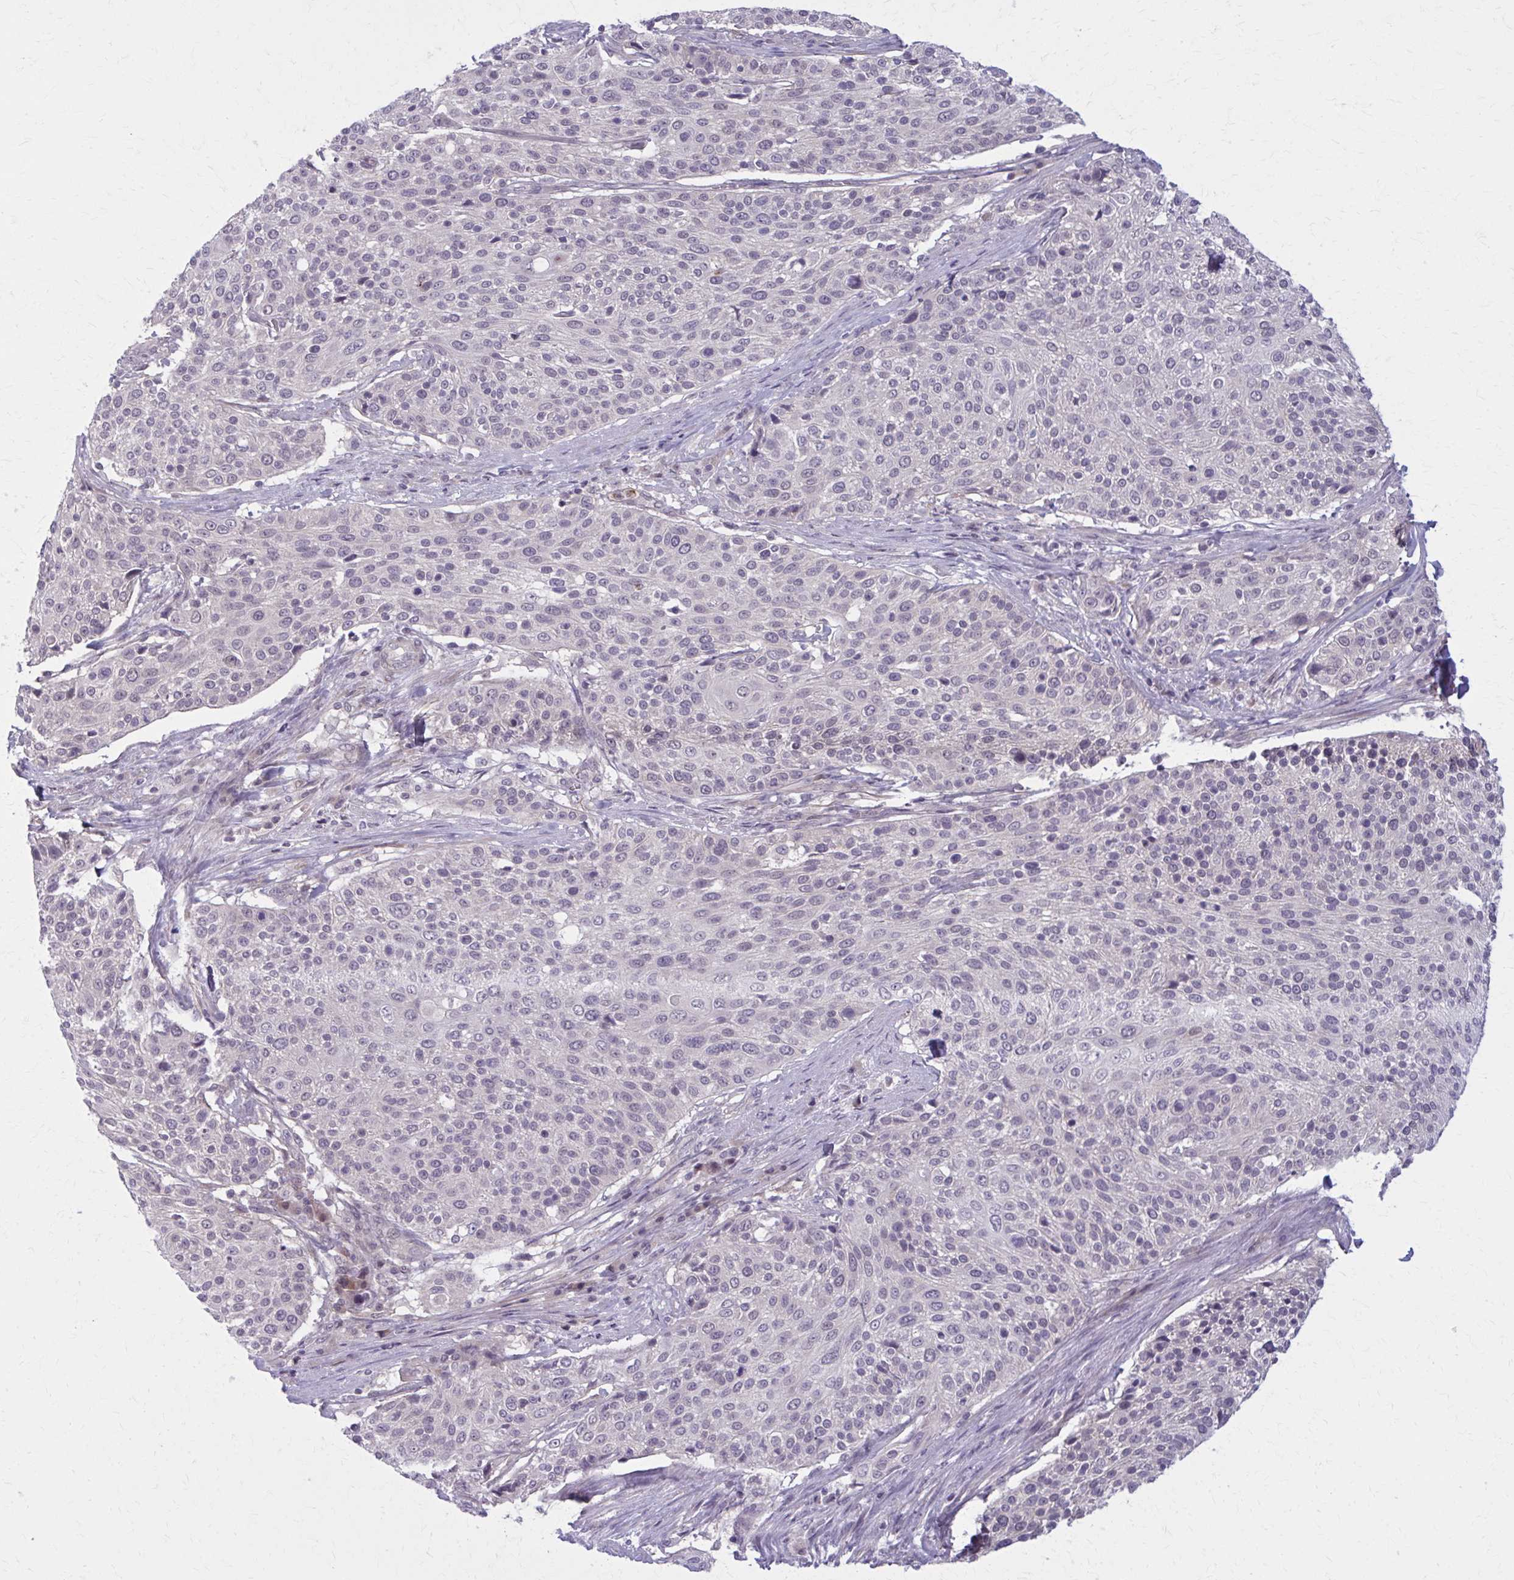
{"staining": {"intensity": "negative", "quantity": "none", "location": "none"}, "tissue": "cervical cancer", "cell_type": "Tumor cells", "image_type": "cancer", "snomed": [{"axis": "morphology", "description": "Squamous cell carcinoma, NOS"}, {"axis": "topography", "description": "Cervix"}], "caption": "IHC of cervical cancer displays no positivity in tumor cells.", "gene": "NUMBL", "patient": {"sex": "female", "age": 31}}